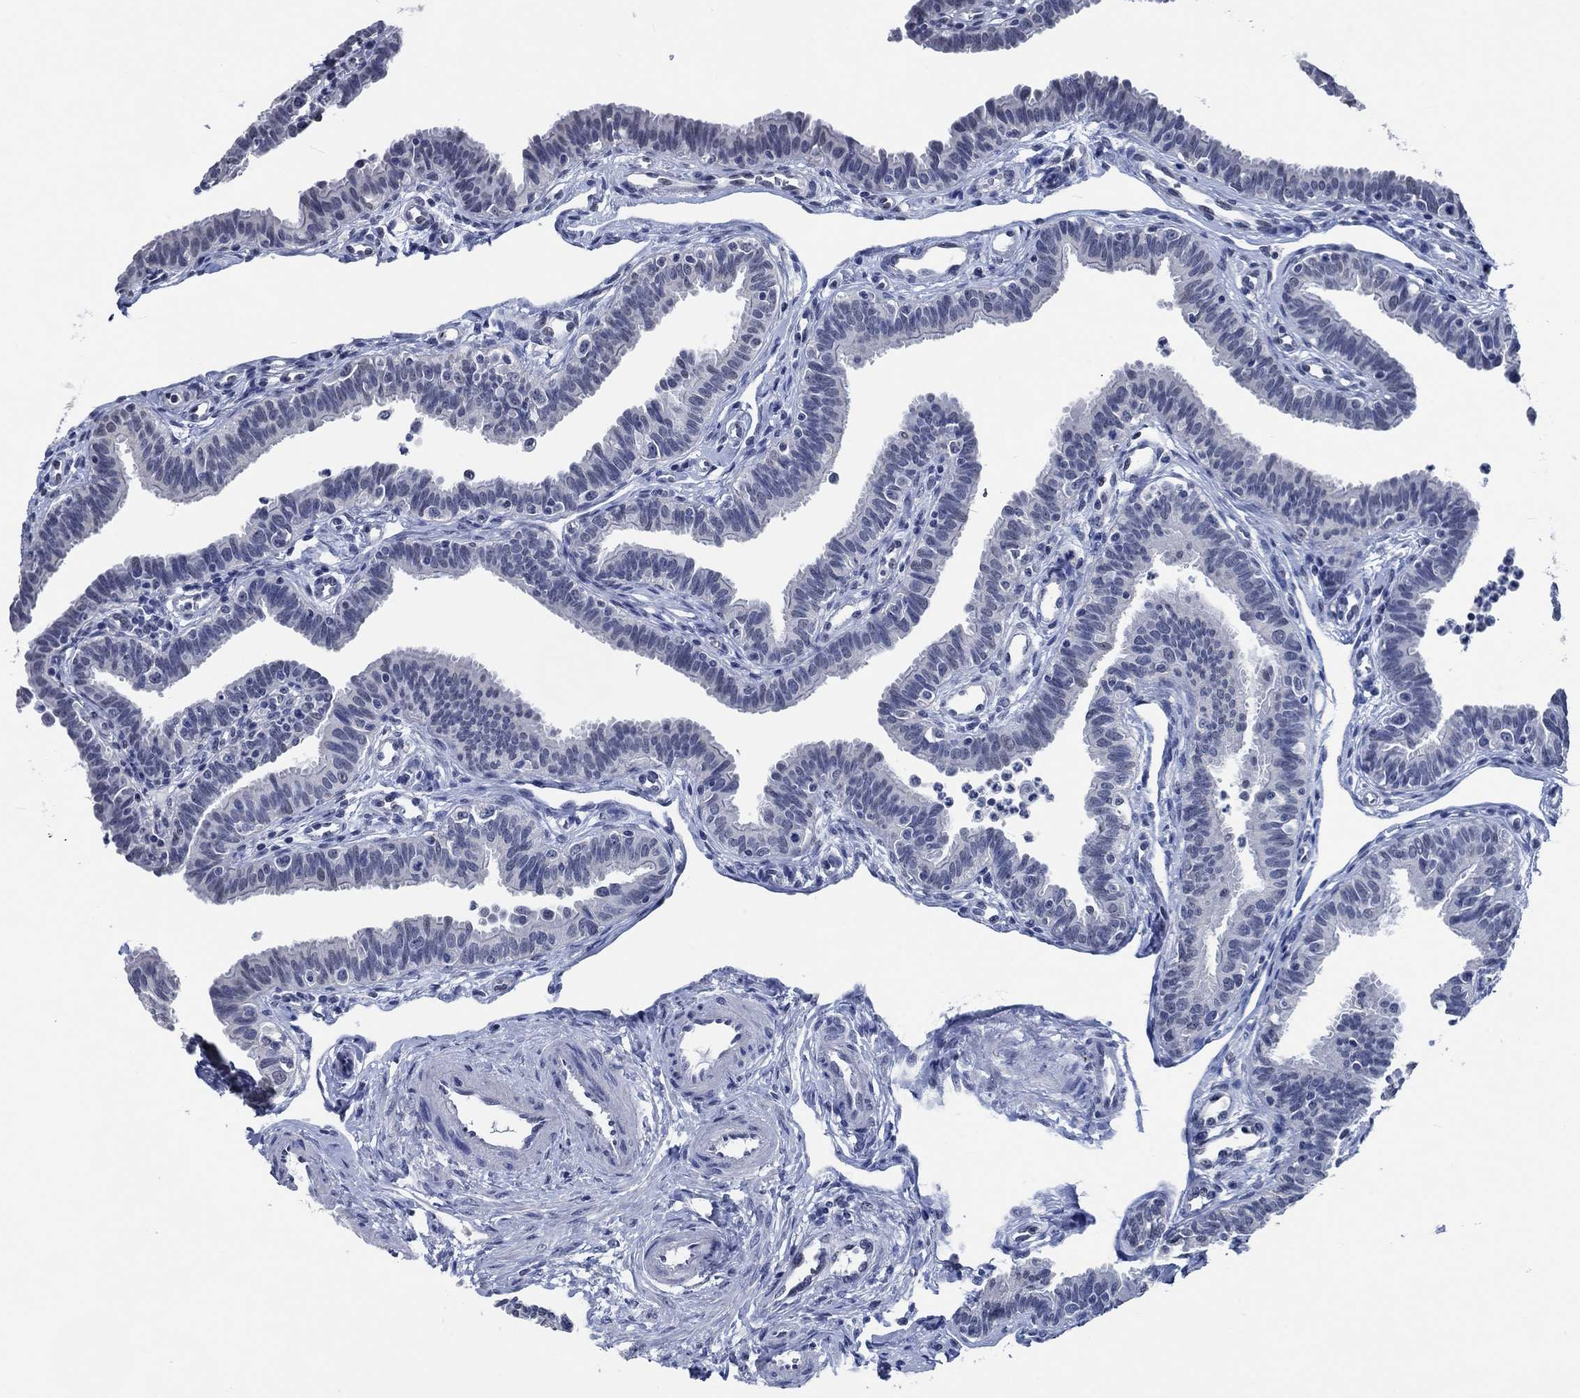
{"staining": {"intensity": "negative", "quantity": "none", "location": "none"}, "tissue": "fallopian tube", "cell_type": "Glandular cells", "image_type": "normal", "snomed": [{"axis": "morphology", "description": "Normal tissue, NOS"}, {"axis": "topography", "description": "Fallopian tube"}], "caption": "Immunohistochemistry of unremarkable fallopian tube reveals no staining in glandular cells.", "gene": "OBSCN", "patient": {"sex": "female", "age": 36}}